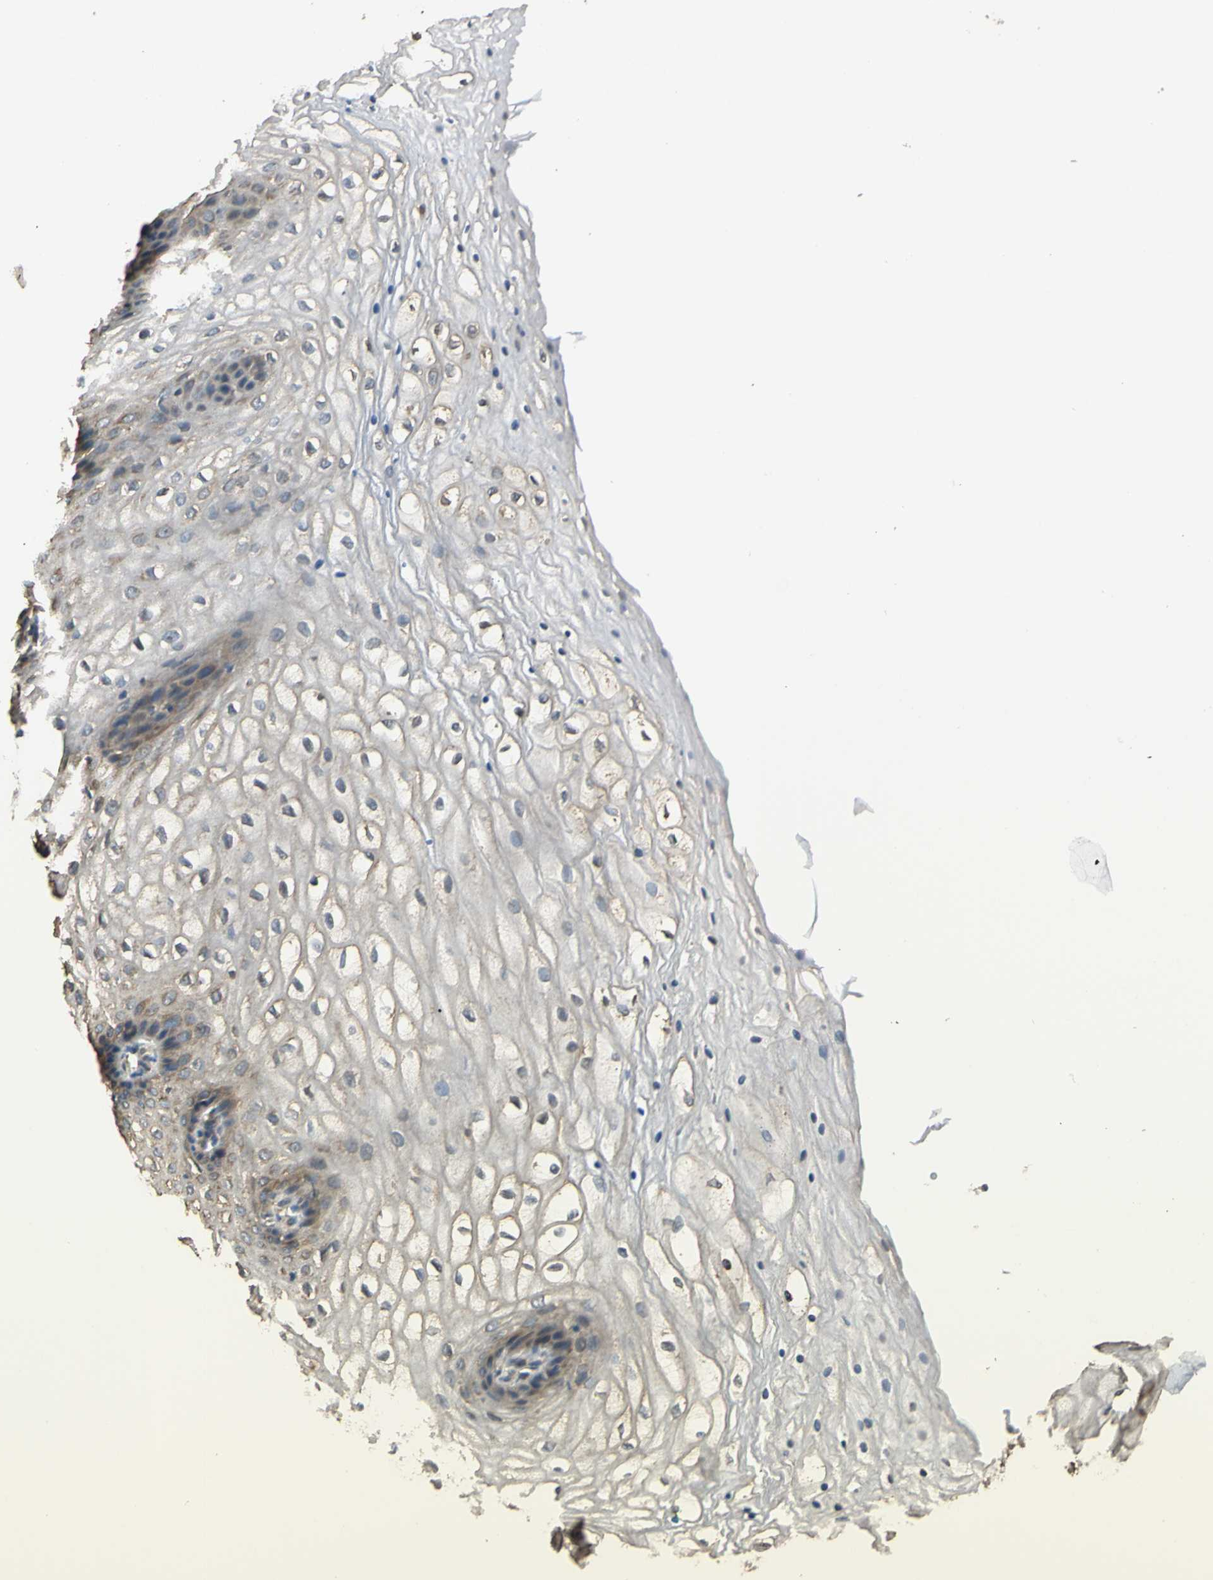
{"staining": {"intensity": "weak", "quantity": "<25%", "location": "cytoplasmic/membranous"}, "tissue": "vagina", "cell_type": "Squamous epithelial cells", "image_type": "normal", "snomed": [{"axis": "morphology", "description": "Normal tissue, NOS"}, {"axis": "topography", "description": "Vagina"}], "caption": "IHC image of normal vagina: human vagina stained with DAB (3,3'-diaminobenzidine) shows no significant protein expression in squamous epithelial cells.", "gene": "STX18", "patient": {"sex": "female", "age": 34}}